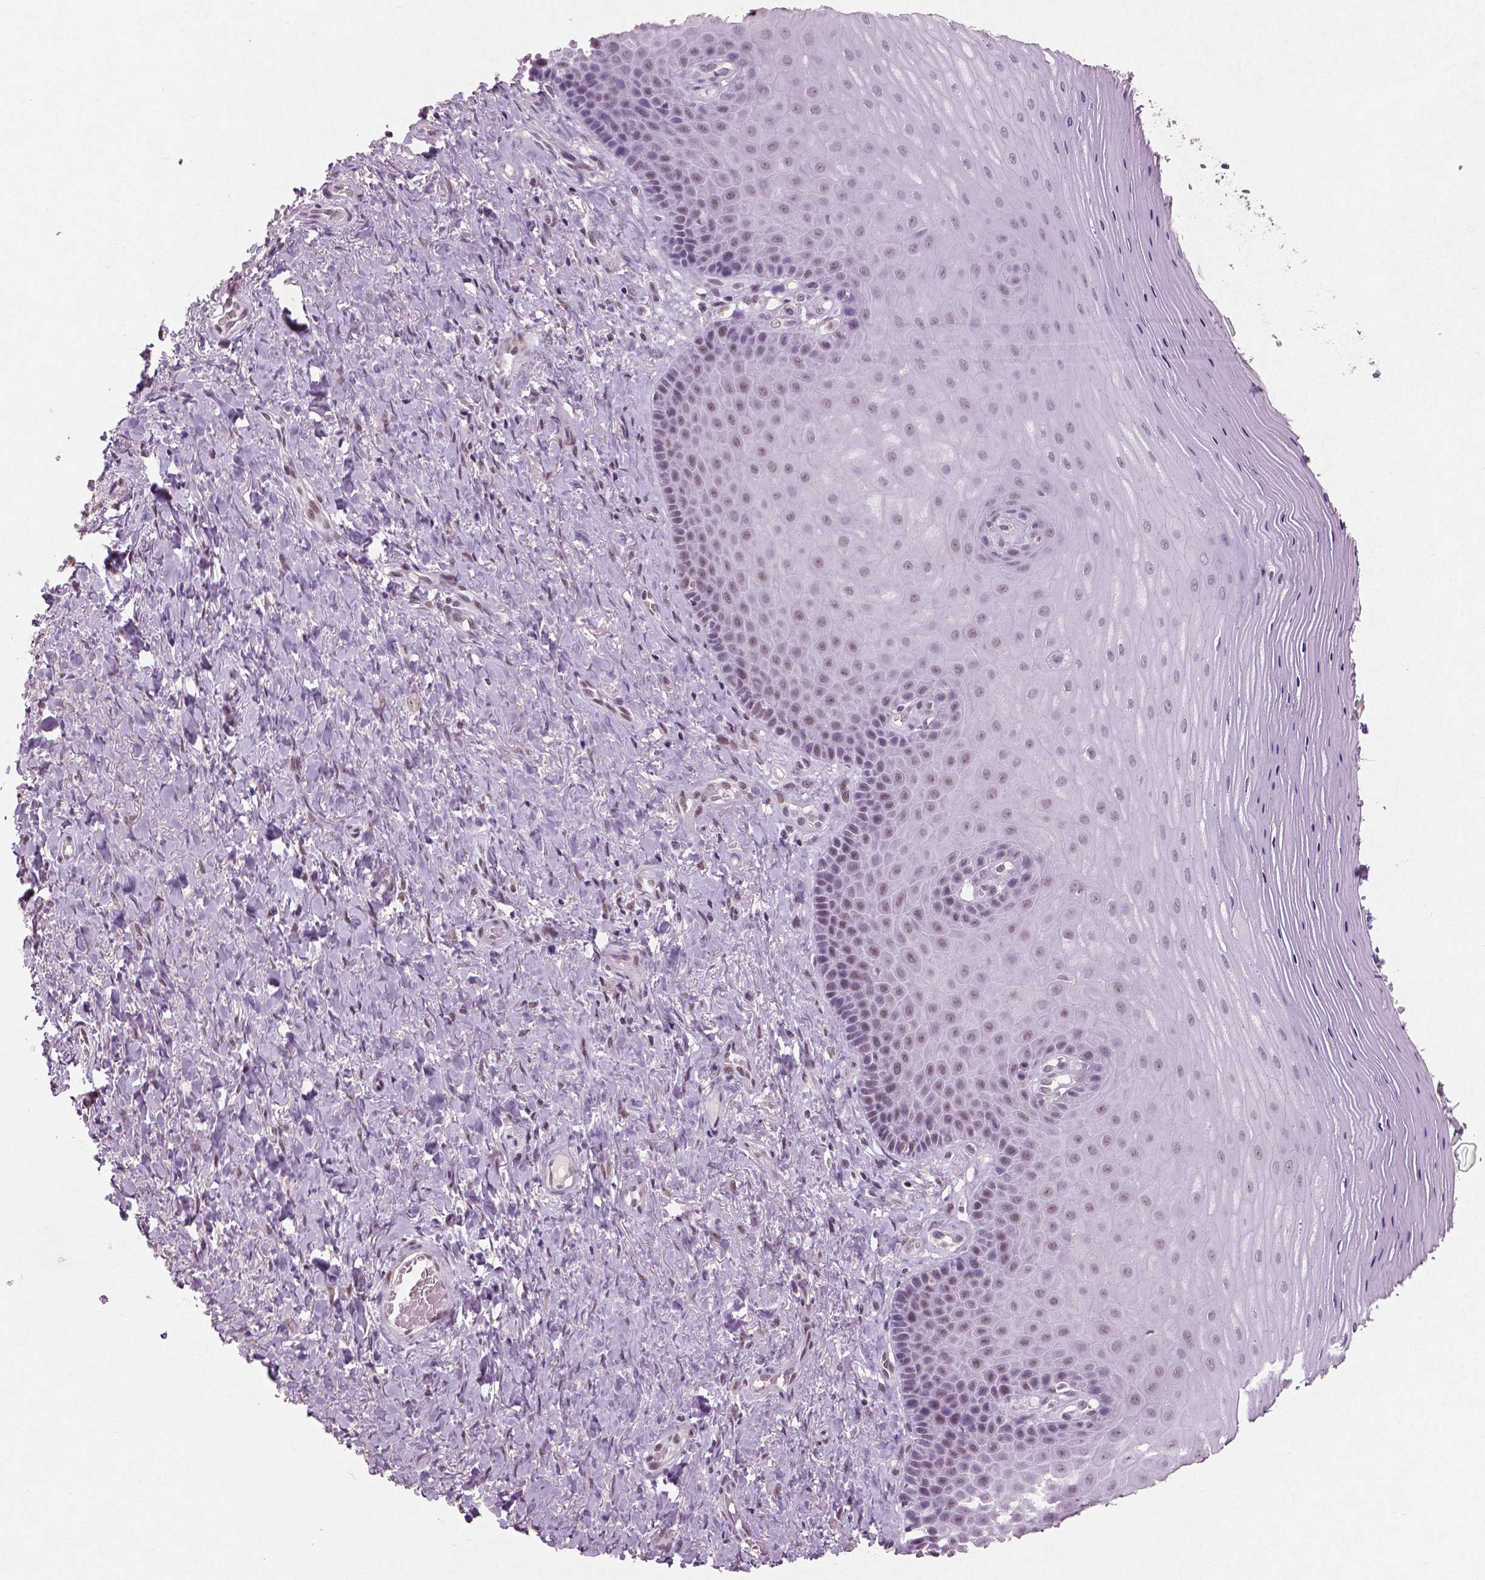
{"staining": {"intensity": "moderate", "quantity": "25%-75%", "location": "nuclear"}, "tissue": "vagina", "cell_type": "Squamous epithelial cells", "image_type": "normal", "snomed": [{"axis": "morphology", "description": "Normal tissue, NOS"}, {"axis": "topography", "description": "Vagina"}], "caption": "The micrograph reveals staining of benign vagina, revealing moderate nuclear protein expression (brown color) within squamous epithelial cells. The staining was performed using DAB to visualize the protein expression in brown, while the nuclei were stained in blue with hematoxylin (Magnification: 20x).", "gene": "BRD4", "patient": {"sex": "female", "age": 83}}